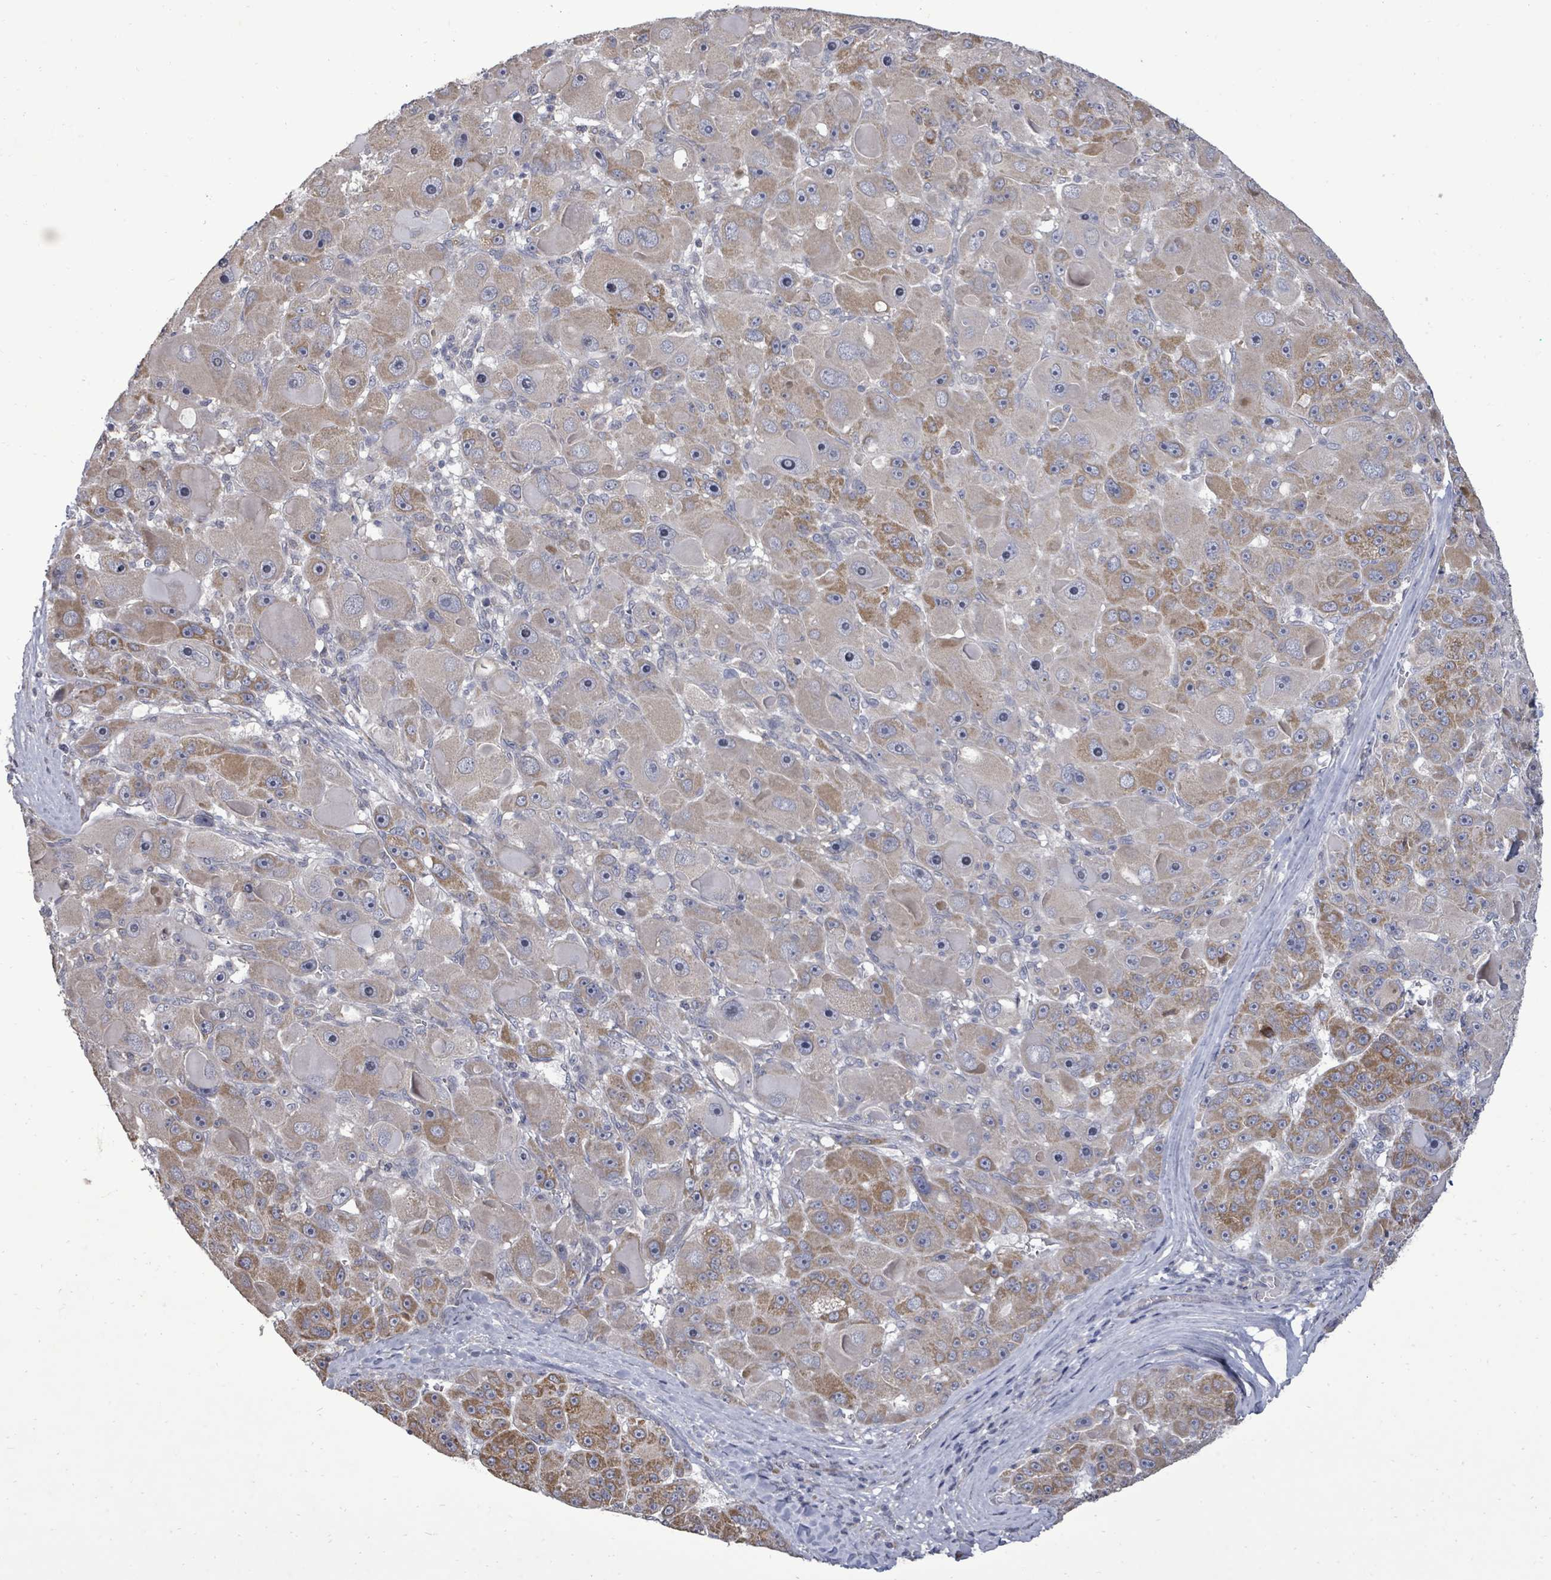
{"staining": {"intensity": "moderate", "quantity": "25%-75%", "location": "cytoplasmic/membranous"}, "tissue": "liver cancer", "cell_type": "Tumor cells", "image_type": "cancer", "snomed": [{"axis": "morphology", "description": "Carcinoma, Hepatocellular, NOS"}, {"axis": "topography", "description": "Liver"}], "caption": "There is medium levels of moderate cytoplasmic/membranous expression in tumor cells of liver cancer (hepatocellular carcinoma), as demonstrated by immunohistochemical staining (brown color).", "gene": "POMGNT2", "patient": {"sex": "male", "age": 76}}